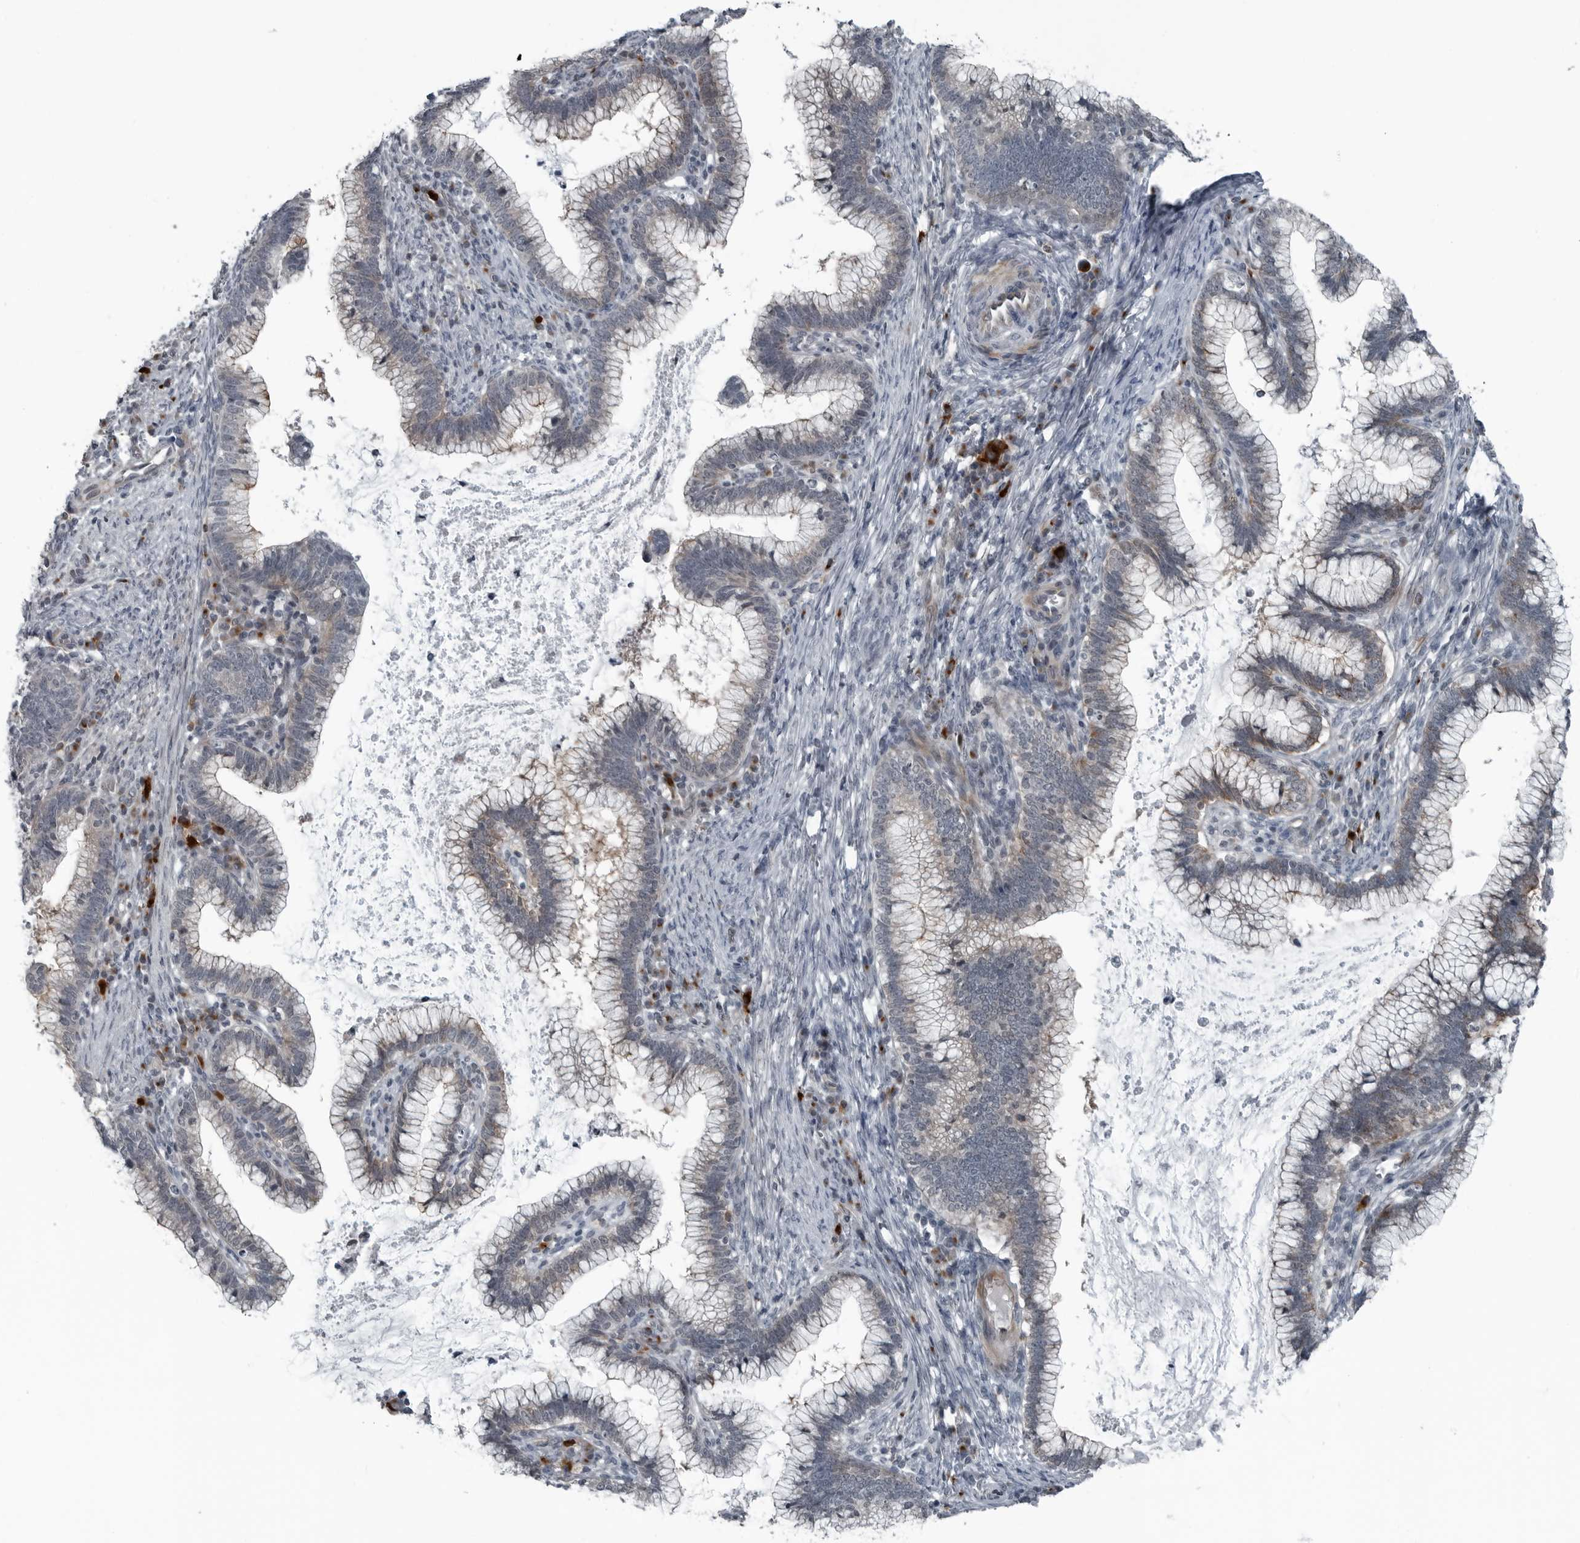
{"staining": {"intensity": "weak", "quantity": "<25%", "location": "cytoplasmic/membranous"}, "tissue": "cervical cancer", "cell_type": "Tumor cells", "image_type": "cancer", "snomed": [{"axis": "morphology", "description": "Adenocarcinoma, NOS"}, {"axis": "topography", "description": "Cervix"}], "caption": "Tumor cells show no significant protein positivity in cervical adenocarcinoma.", "gene": "GAK", "patient": {"sex": "female", "age": 36}}